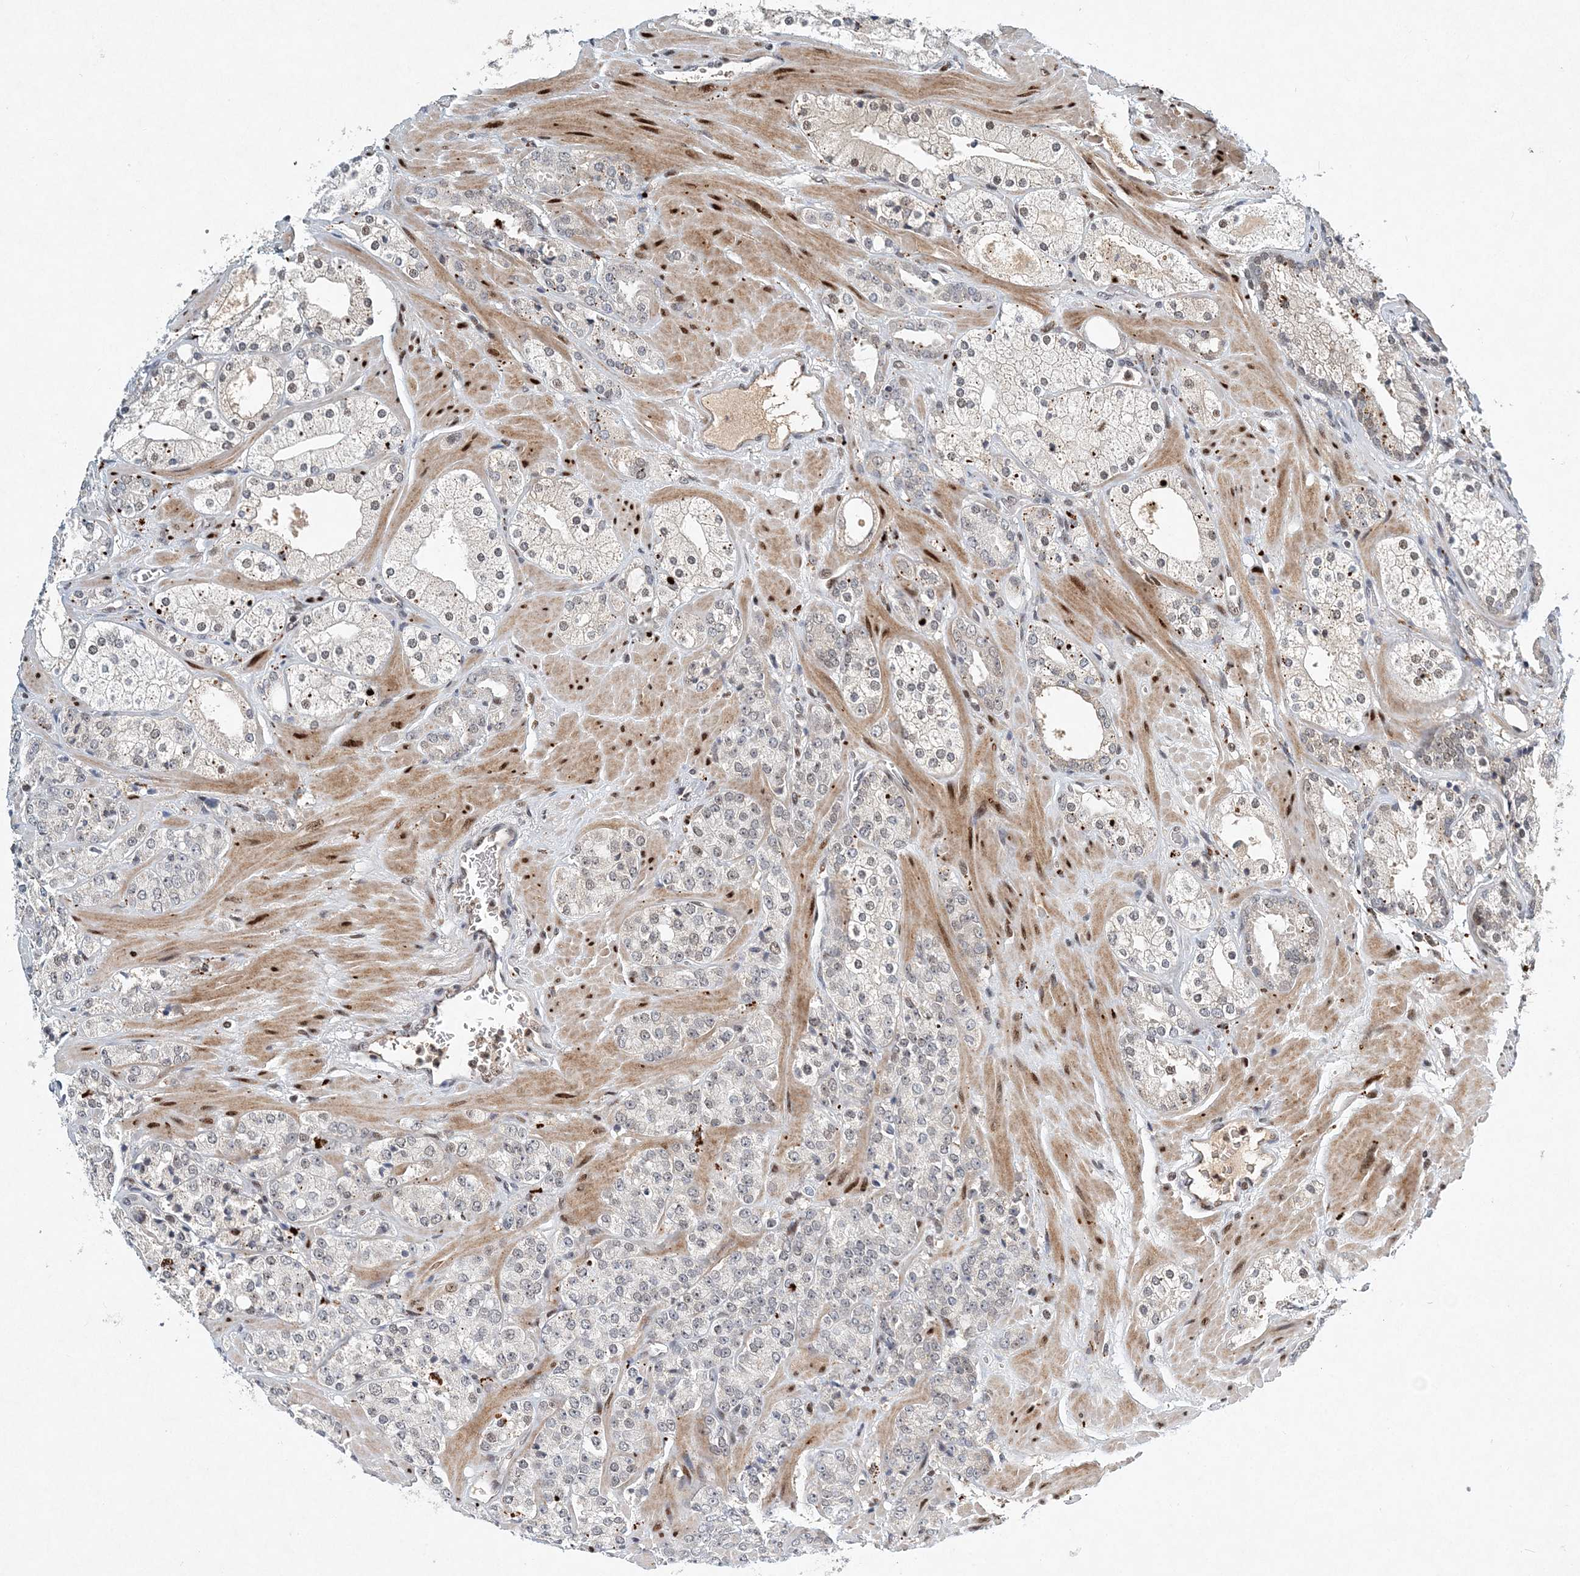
{"staining": {"intensity": "negative", "quantity": "none", "location": "none"}, "tissue": "prostate cancer", "cell_type": "Tumor cells", "image_type": "cancer", "snomed": [{"axis": "morphology", "description": "Adenocarcinoma, High grade"}, {"axis": "topography", "description": "Prostate"}], "caption": "Prostate cancer (adenocarcinoma (high-grade)) was stained to show a protein in brown. There is no significant expression in tumor cells.", "gene": "KPNA4", "patient": {"sex": "male", "age": 64}}